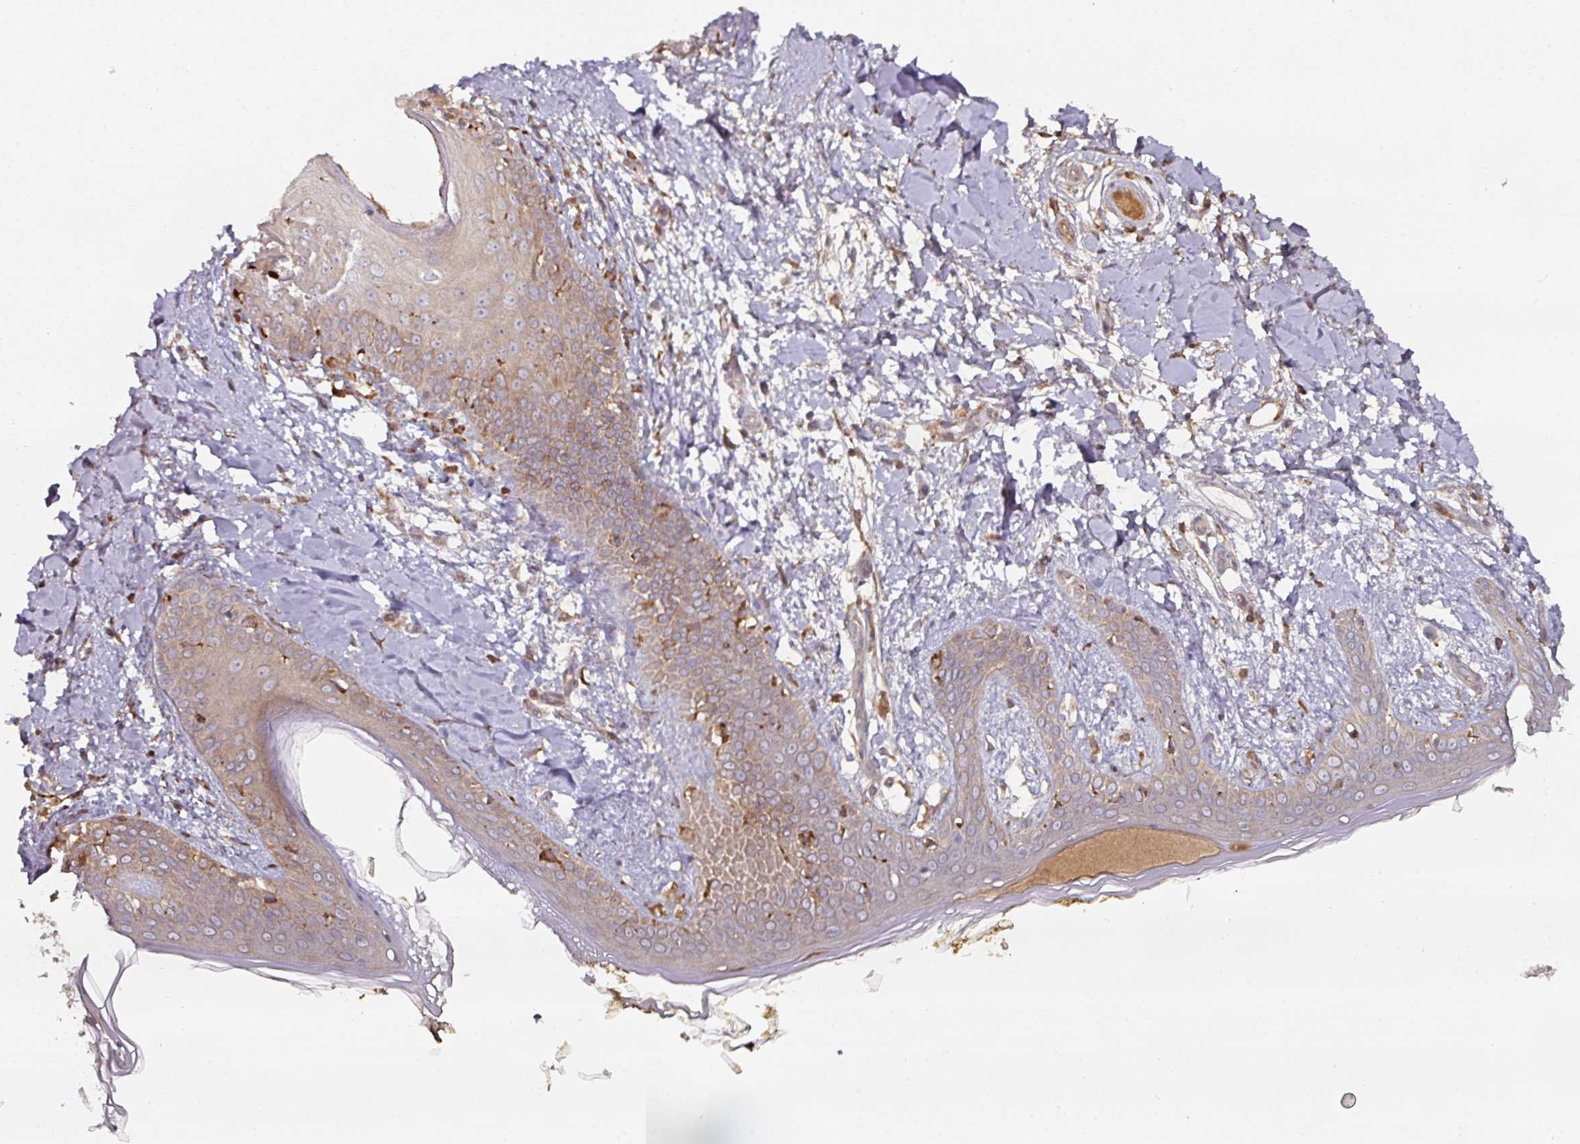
{"staining": {"intensity": "strong", "quantity": "25%-75%", "location": "cytoplasmic/membranous"}, "tissue": "skin", "cell_type": "Fibroblasts", "image_type": "normal", "snomed": [{"axis": "morphology", "description": "Normal tissue, NOS"}, {"axis": "topography", "description": "Skin"}], "caption": "Immunohistochemistry photomicrograph of unremarkable human skin stained for a protein (brown), which shows high levels of strong cytoplasmic/membranous positivity in about 25%-75% of fibroblasts.", "gene": "CEP95", "patient": {"sex": "female", "age": 34}}